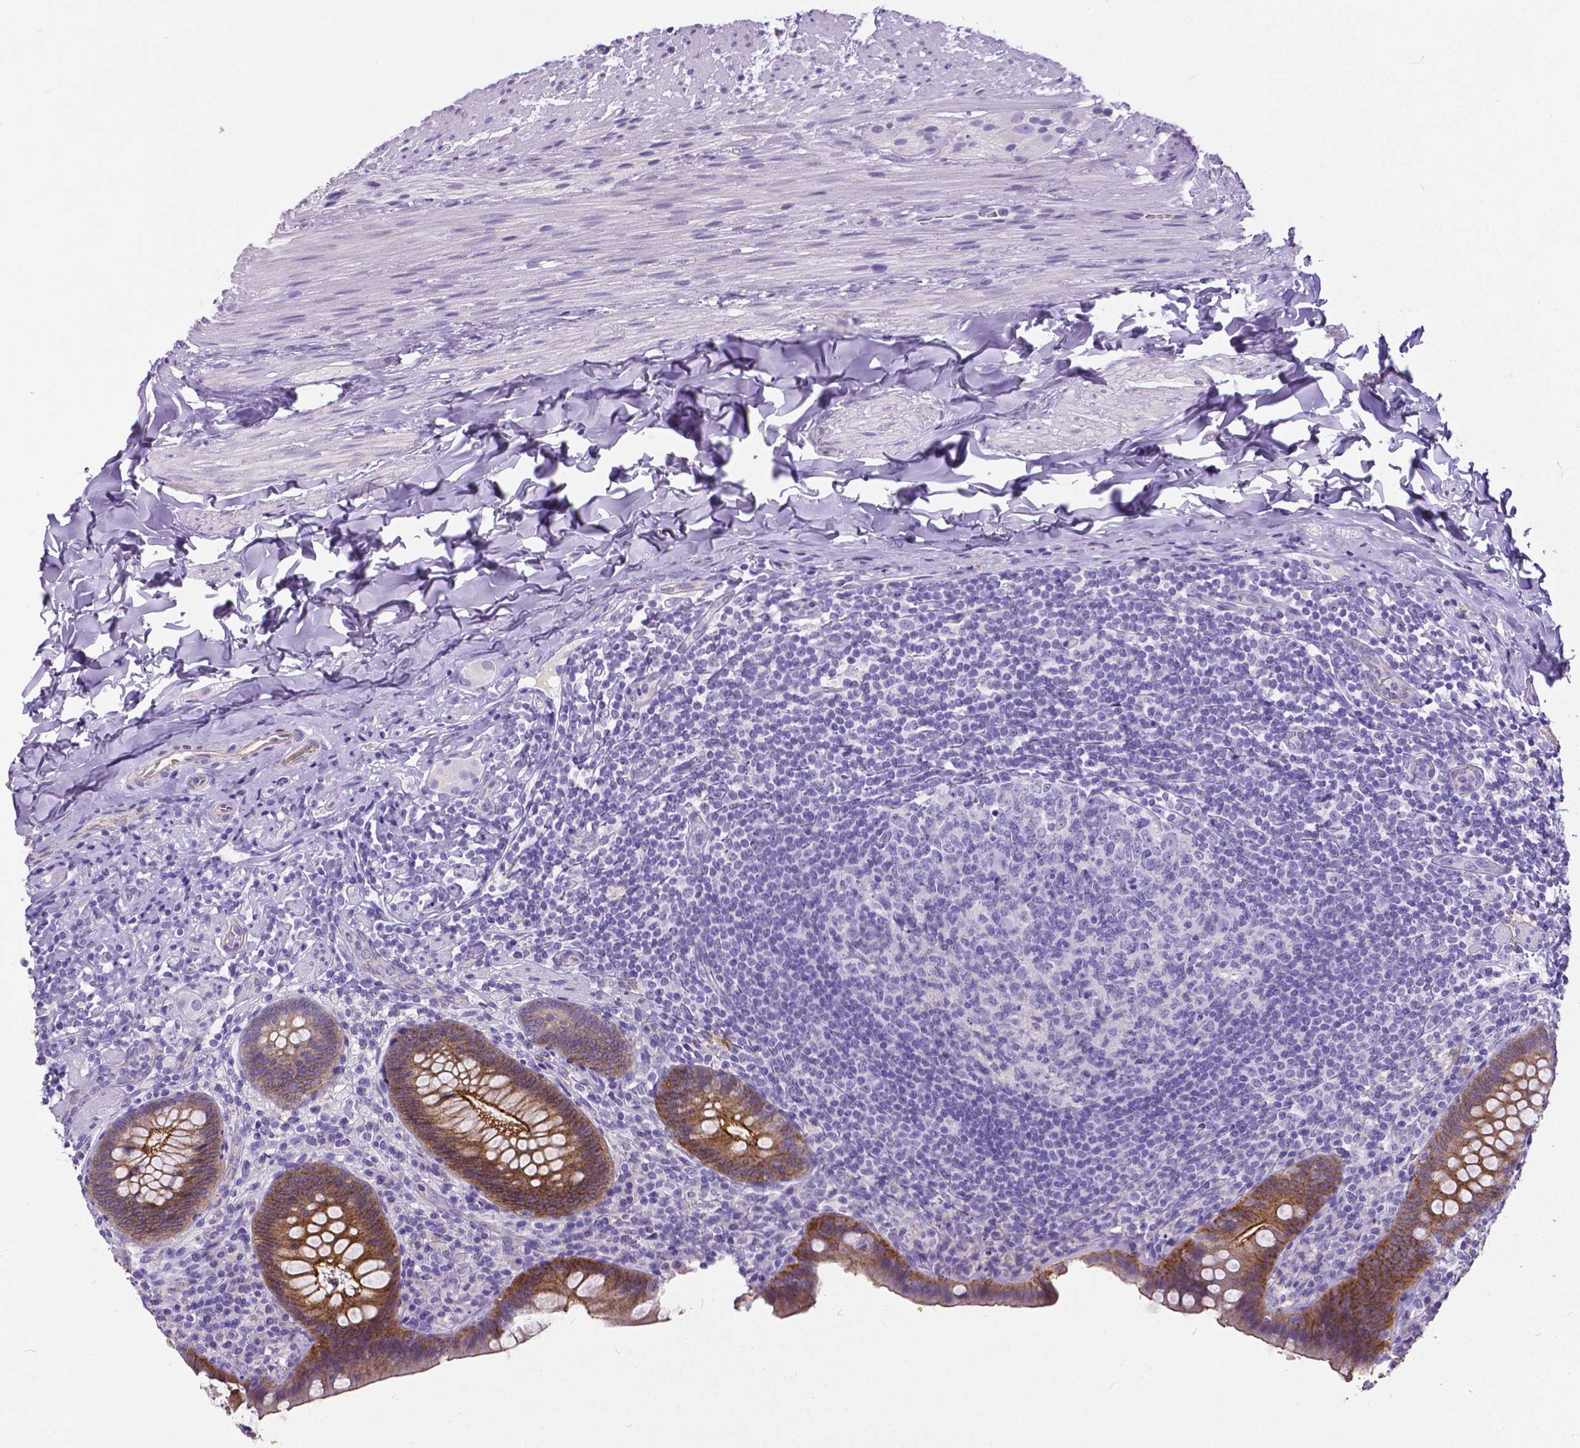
{"staining": {"intensity": "moderate", "quantity": ">75%", "location": "cytoplasmic/membranous"}, "tissue": "appendix", "cell_type": "Glandular cells", "image_type": "normal", "snomed": [{"axis": "morphology", "description": "Normal tissue, NOS"}, {"axis": "topography", "description": "Appendix"}], "caption": "The immunohistochemical stain labels moderate cytoplasmic/membranous expression in glandular cells of unremarkable appendix. The protein is shown in brown color, while the nuclei are stained blue.", "gene": "OCLN", "patient": {"sex": "male", "age": 47}}